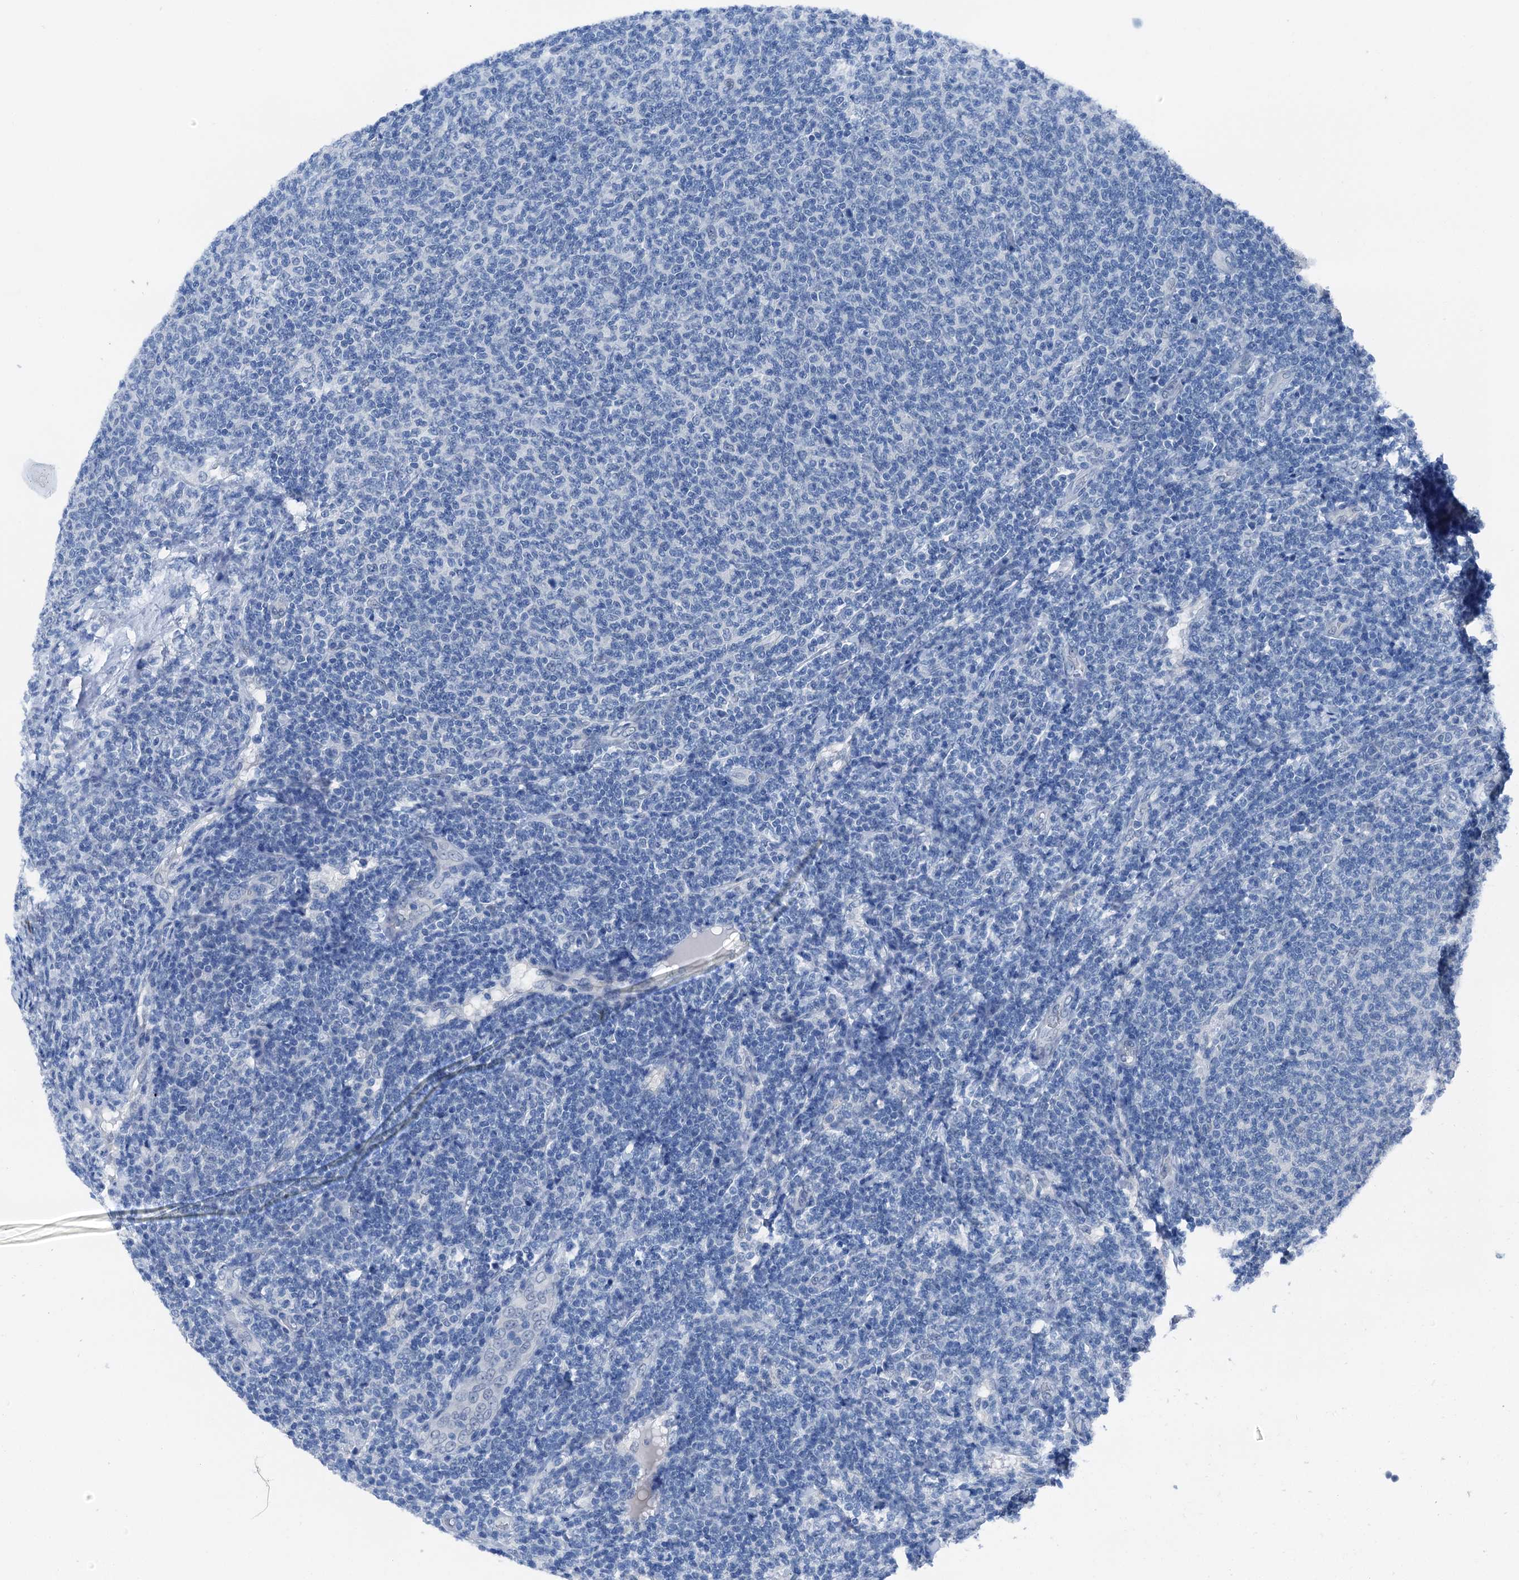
{"staining": {"intensity": "negative", "quantity": "none", "location": "none"}, "tissue": "lymphoma", "cell_type": "Tumor cells", "image_type": "cancer", "snomed": [{"axis": "morphology", "description": "Malignant lymphoma, non-Hodgkin's type, Low grade"}, {"axis": "topography", "description": "Lymph node"}], "caption": "DAB (3,3'-diaminobenzidine) immunohistochemical staining of lymphoma displays no significant positivity in tumor cells.", "gene": "CBLN3", "patient": {"sex": "male", "age": 66}}